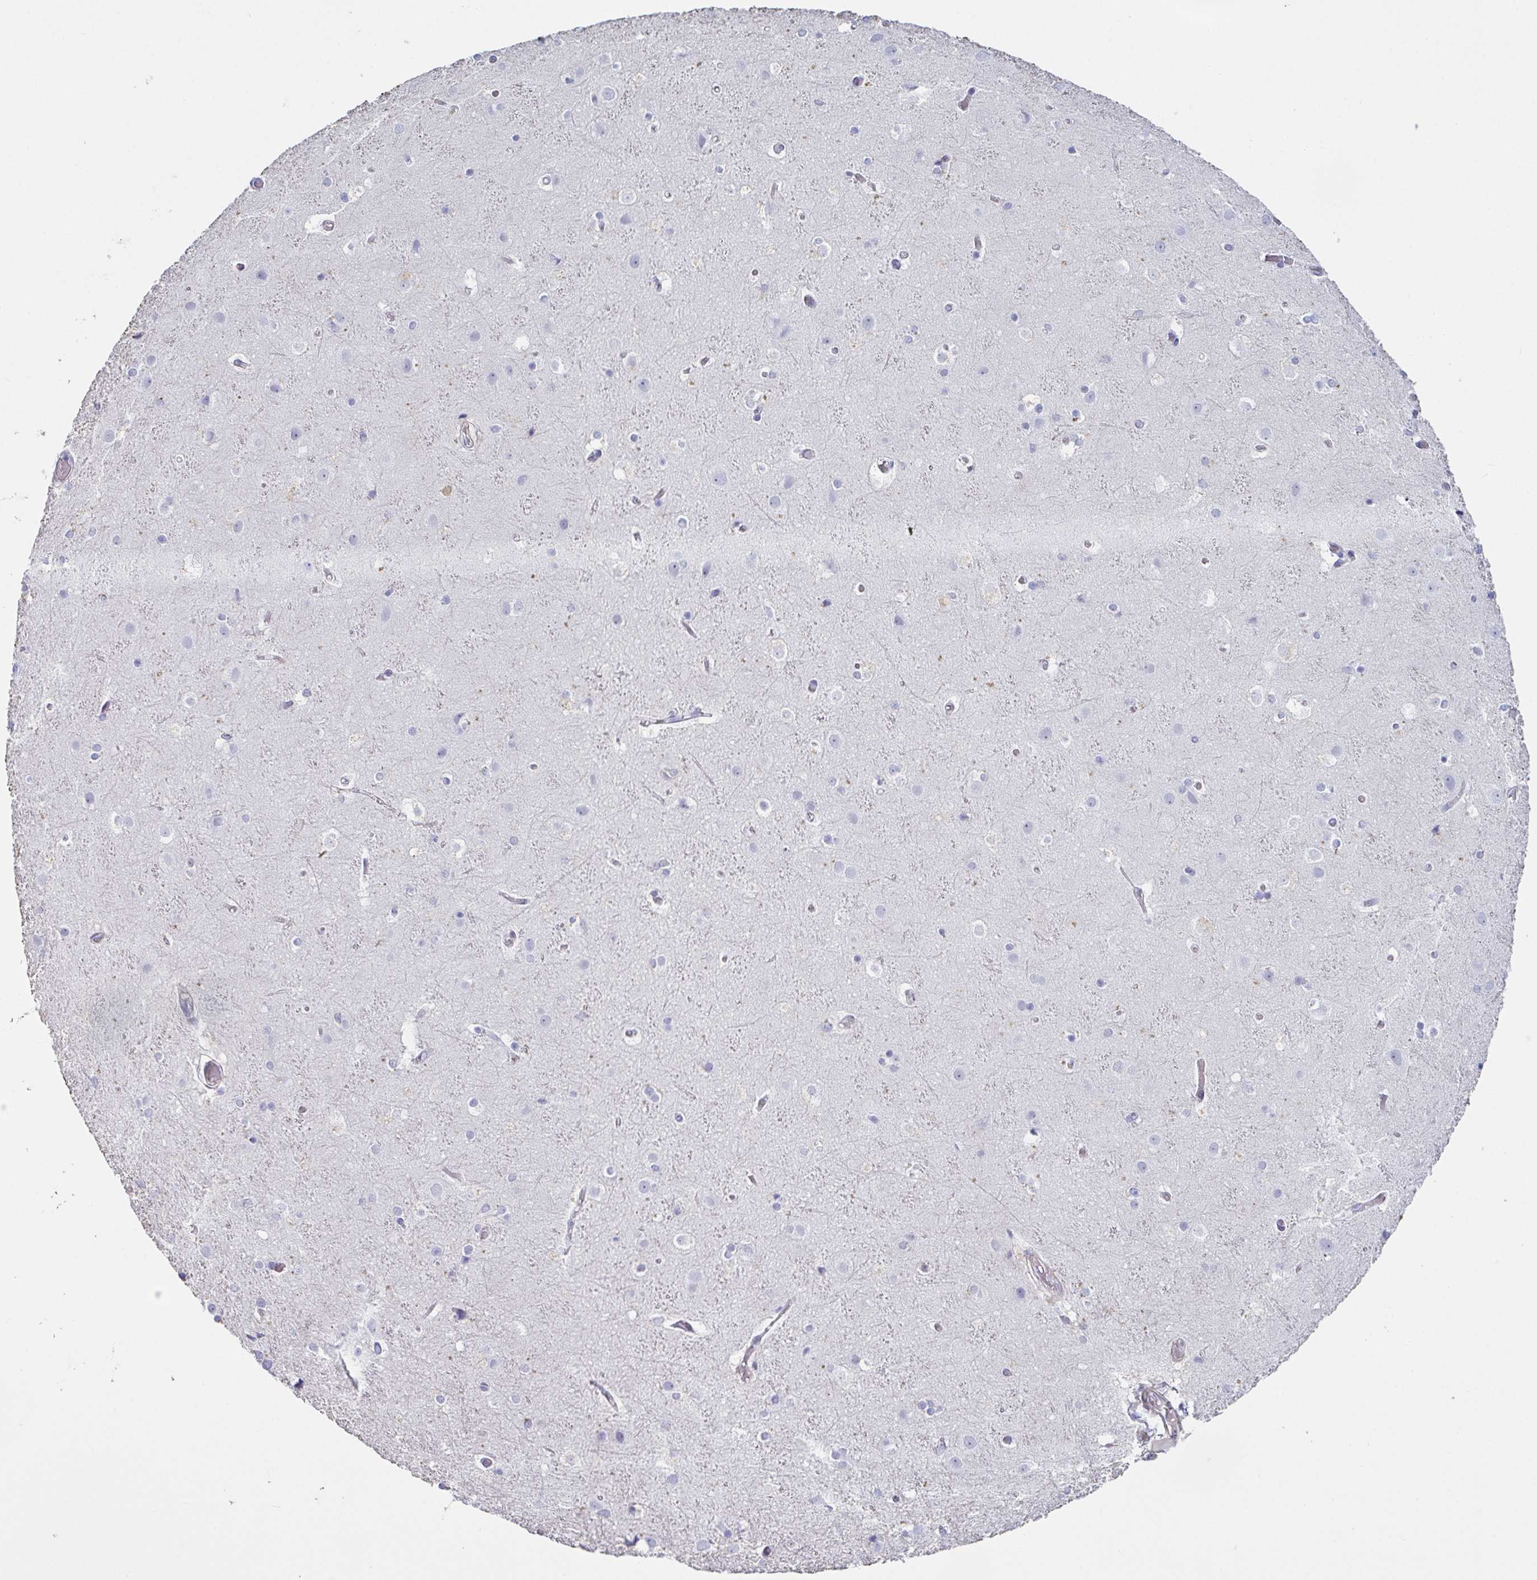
{"staining": {"intensity": "negative", "quantity": "none", "location": "none"}, "tissue": "cerebral cortex", "cell_type": "Endothelial cells", "image_type": "normal", "snomed": [{"axis": "morphology", "description": "Normal tissue, NOS"}, {"axis": "topography", "description": "Cerebral cortex"}], "caption": "IHC photomicrograph of normal cerebral cortex: cerebral cortex stained with DAB reveals no significant protein staining in endothelial cells.", "gene": "OR5P3", "patient": {"sex": "female", "age": 52}}